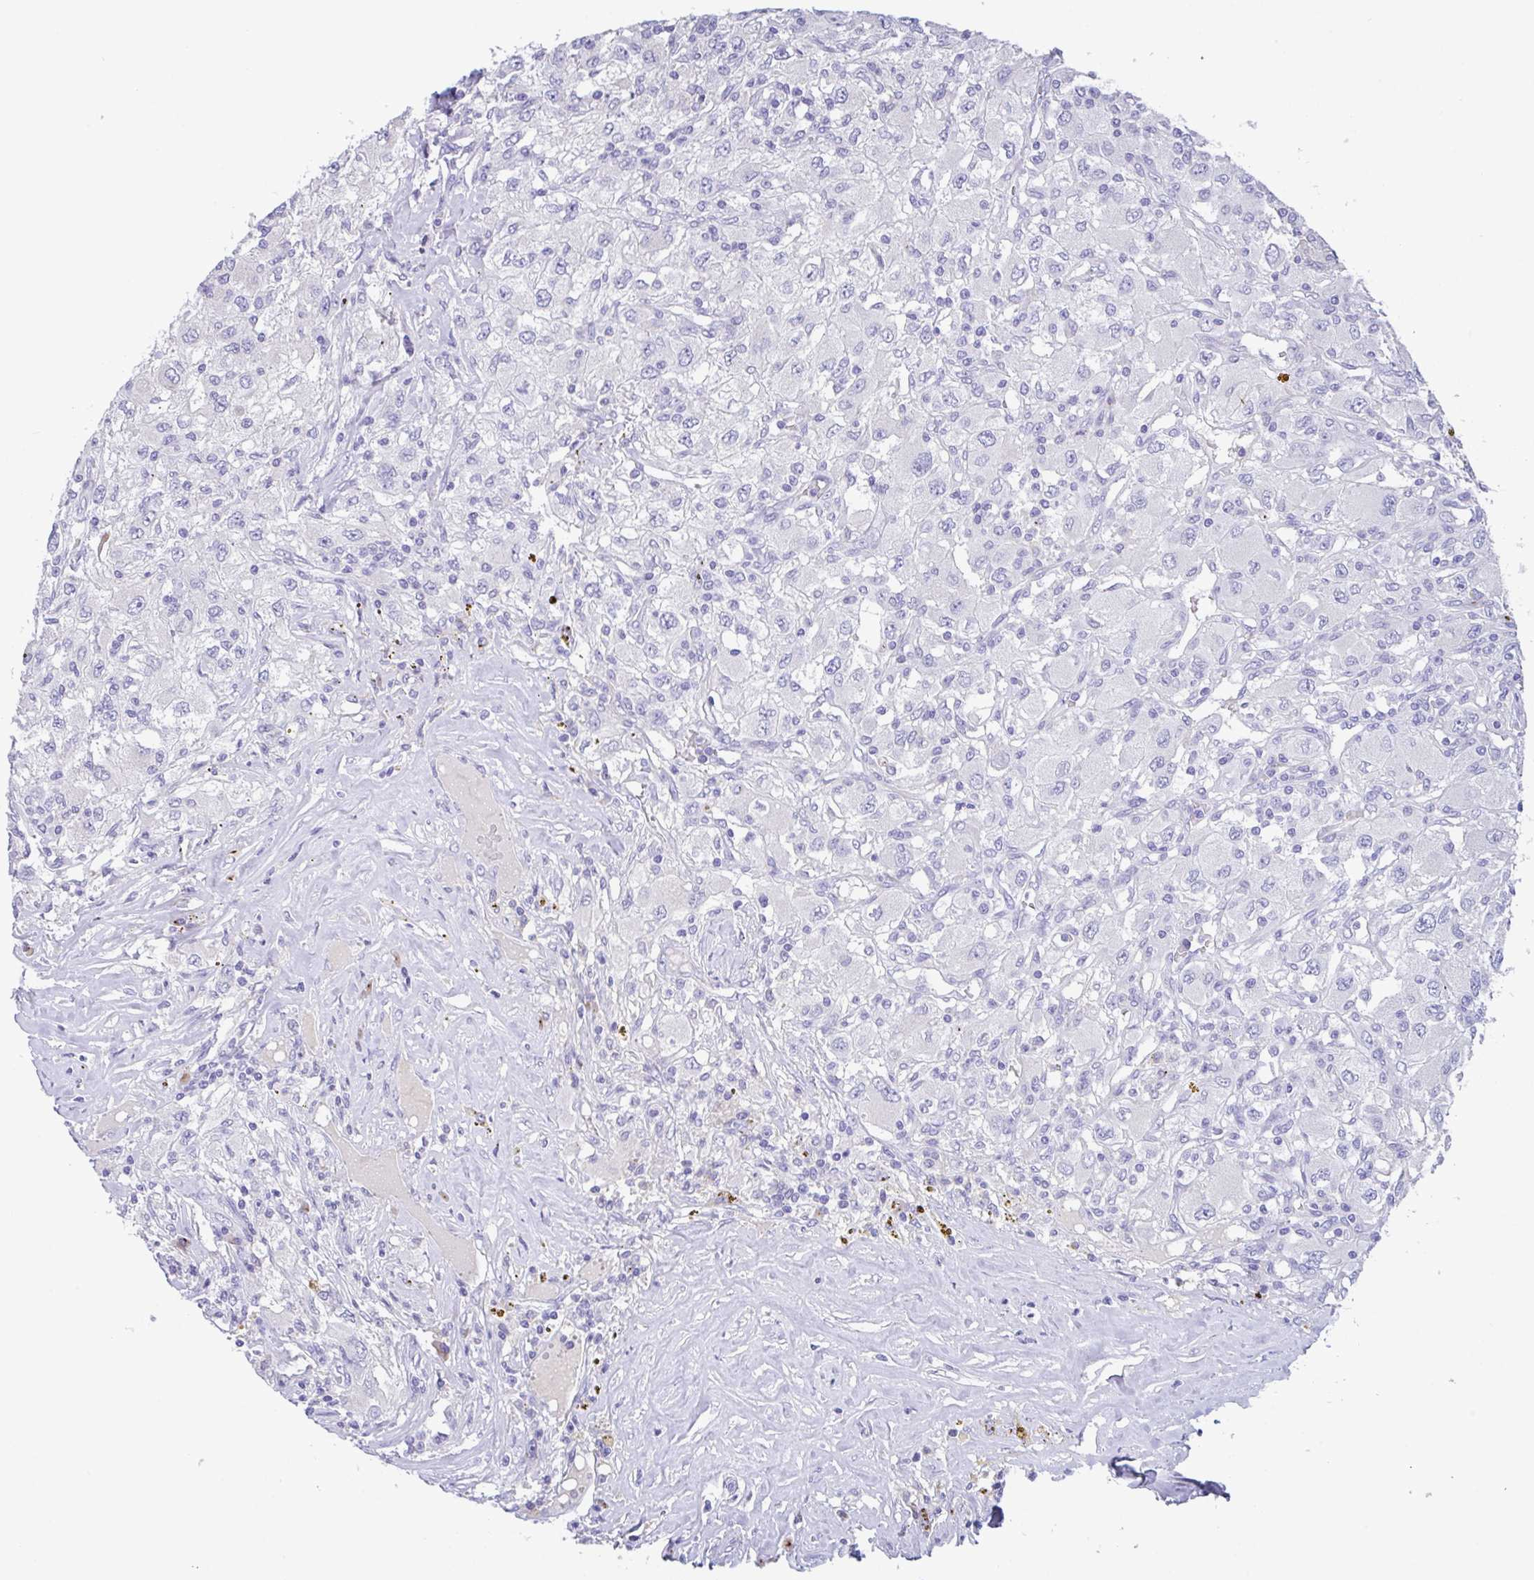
{"staining": {"intensity": "negative", "quantity": "none", "location": "none"}, "tissue": "renal cancer", "cell_type": "Tumor cells", "image_type": "cancer", "snomed": [{"axis": "morphology", "description": "Adenocarcinoma, NOS"}, {"axis": "topography", "description": "Kidney"}], "caption": "Tumor cells are negative for brown protein staining in adenocarcinoma (renal). The staining was performed using DAB (3,3'-diaminobenzidine) to visualize the protein expression in brown, while the nuclei were stained in blue with hematoxylin (Magnification: 20x).", "gene": "FBXL20", "patient": {"sex": "female", "age": 67}}